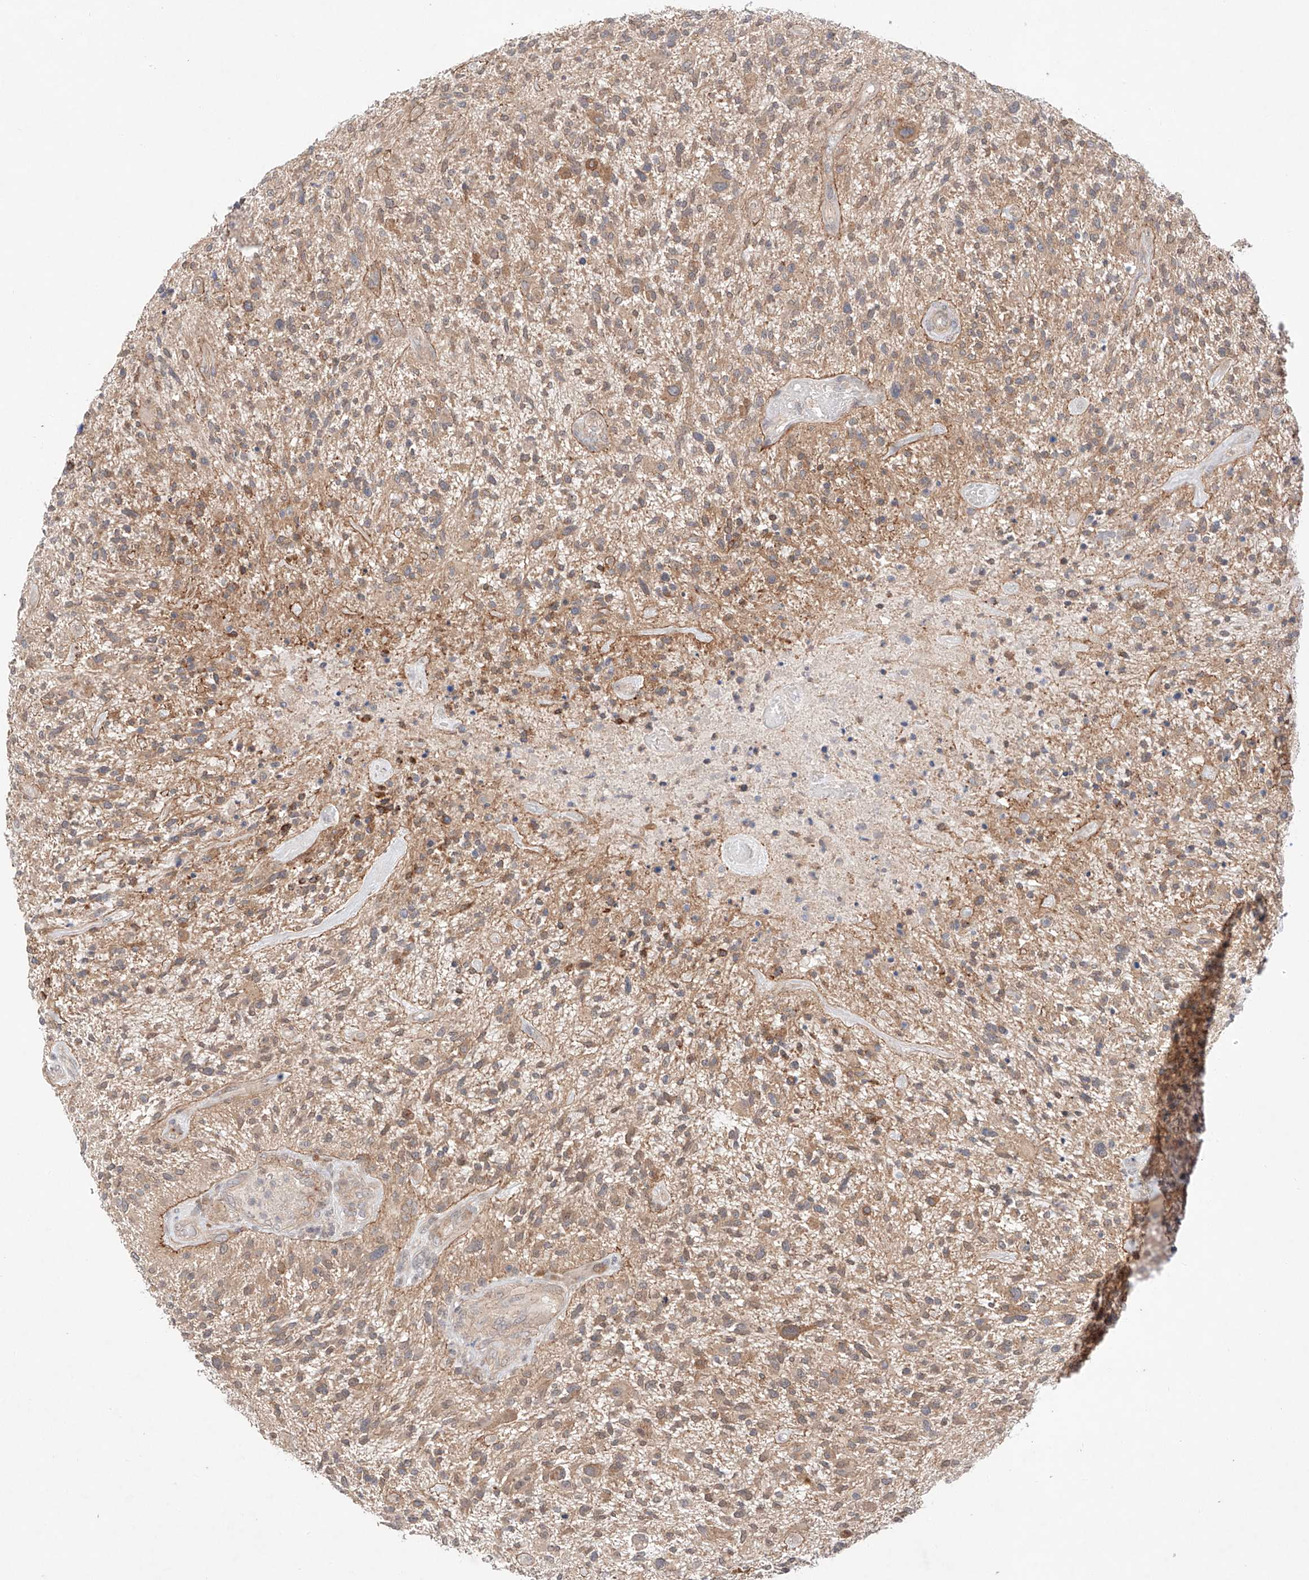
{"staining": {"intensity": "weak", "quantity": "25%-75%", "location": "cytoplasmic/membranous"}, "tissue": "glioma", "cell_type": "Tumor cells", "image_type": "cancer", "snomed": [{"axis": "morphology", "description": "Glioma, malignant, High grade"}, {"axis": "topography", "description": "Brain"}], "caption": "High-power microscopy captured an immunohistochemistry (IHC) photomicrograph of malignant glioma (high-grade), revealing weak cytoplasmic/membranous staining in about 25%-75% of tumor cells. The staining was performed using DAB, with brown indicating positive protein expression. Nuclei are stained blue with hematoxylin.", "gene": "TSR2", "patient": {"sex": "male", "age": 47}}